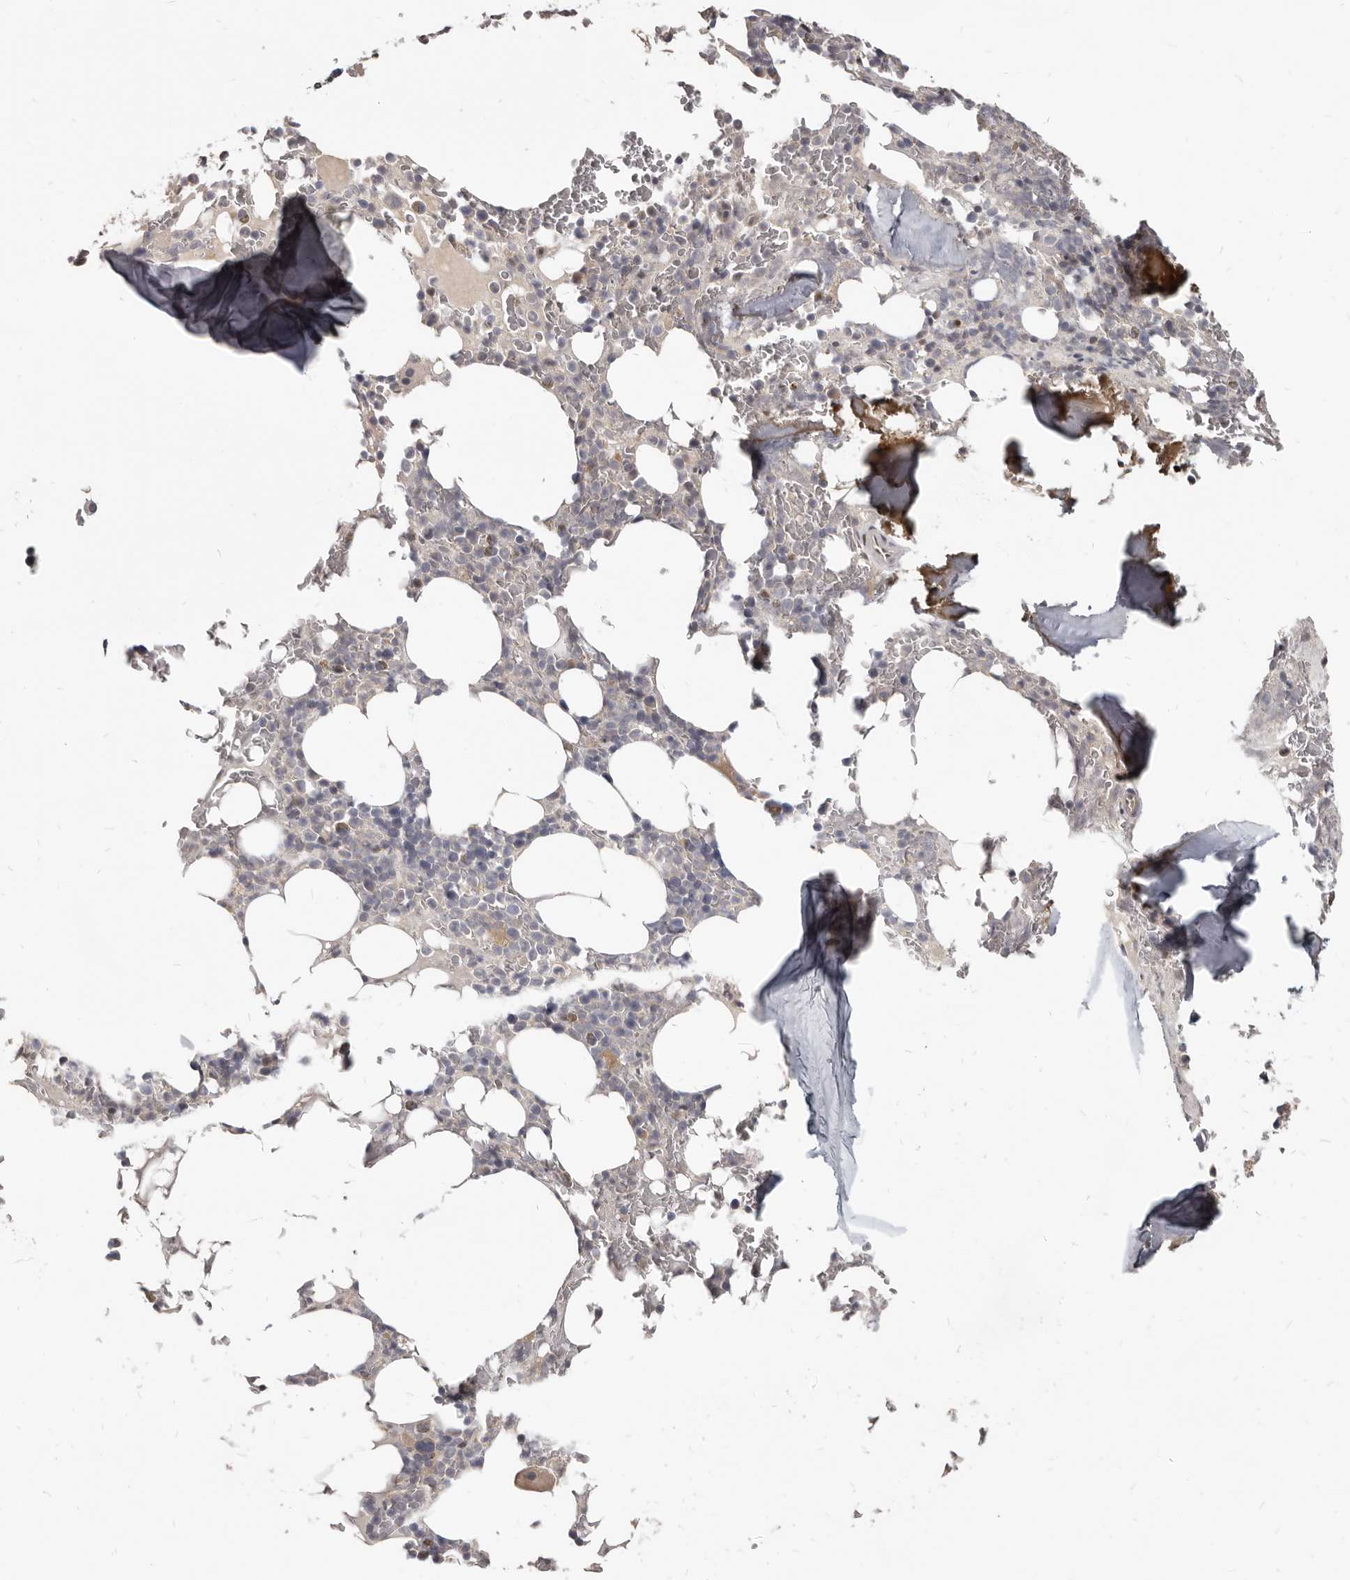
{"staining": {"intensity": "moderate", "quantity": "<25%", "location": "nuclear"}, "tissue": "bone marrow", "cell_type": "Hematopoietic cells", "image_type": "normal", "snomed": [{"axis": "morphology", "description": "Normal tissue, NOS"}, {"axis": "topography", "description": "Bone marrow"}], "caption": "A high-resolution image shows immunohistochemistry staining of benign bone marrow, which shows moderate nuclear positivity in about <25% of hematopoietic cells.", "gene": "ATF5", "patient": {"sex": "male", "age": 58}}